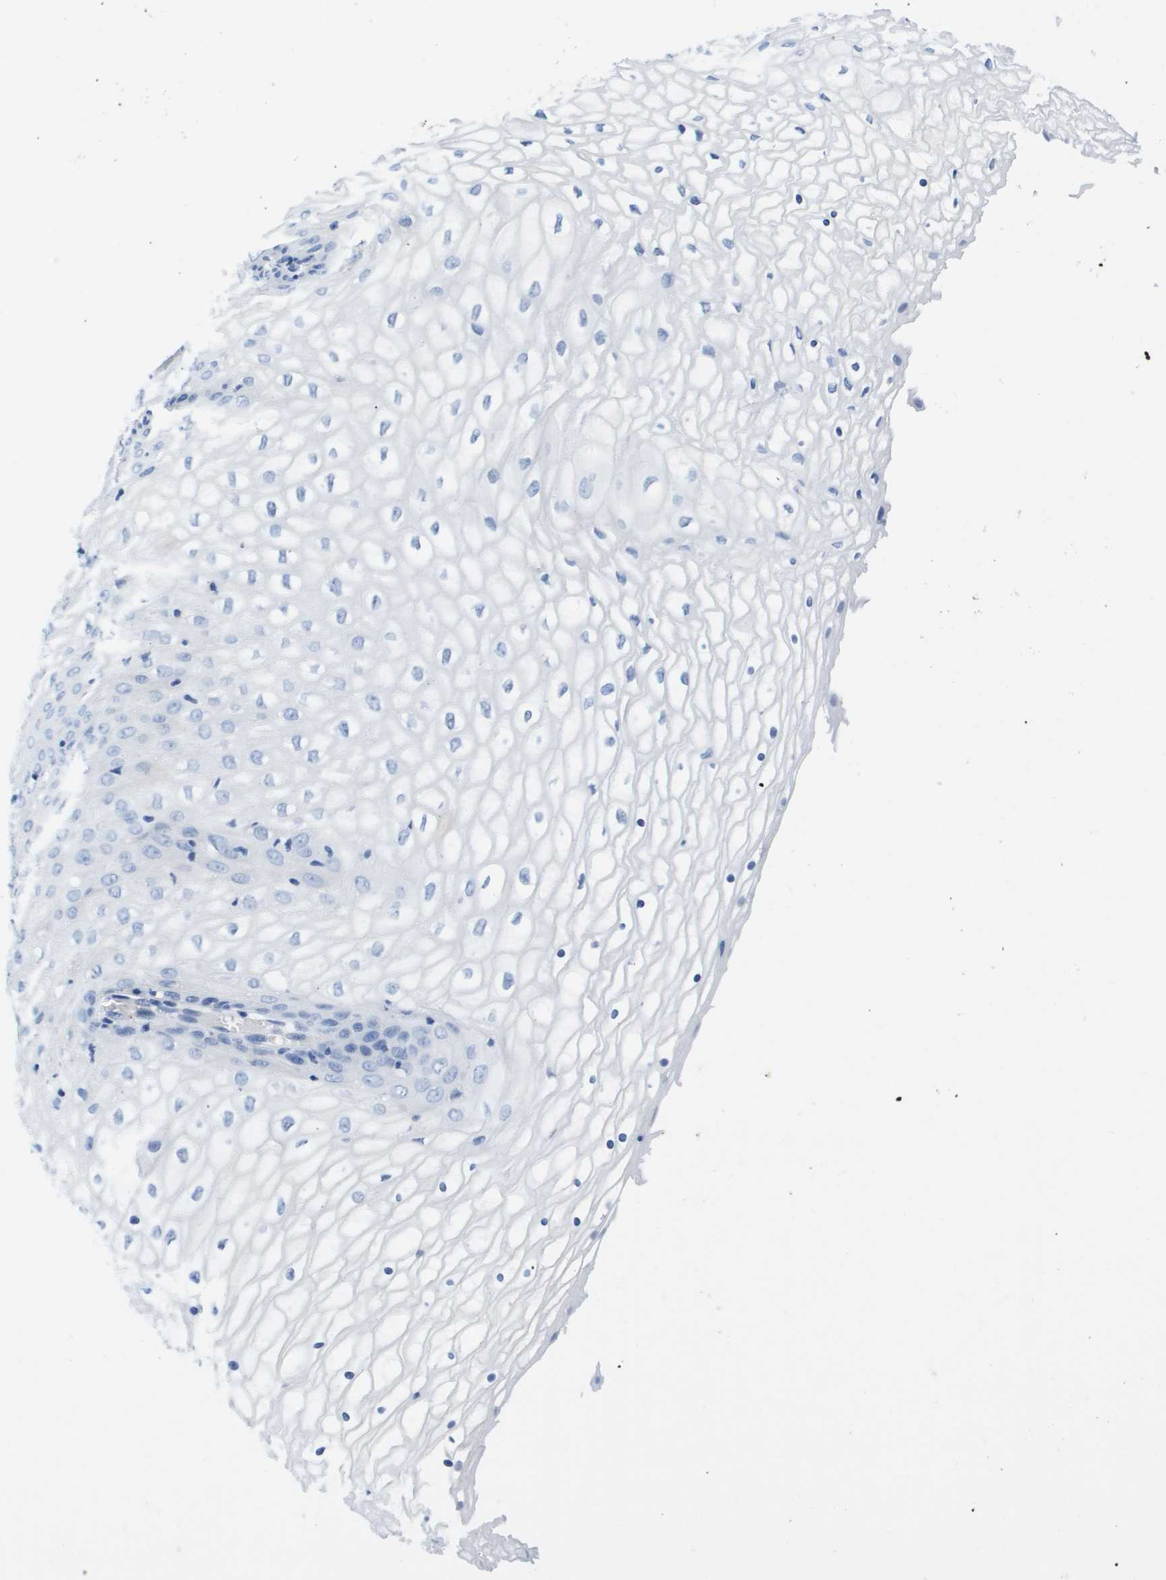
{"staining": {"intensity": "negative", "quantity": "none", "location": "none"}, "tissue": "vagina", "cell_type": "Squamous epithelial cells", "image_type": "normal", "snomed": [{"axis": "morphology", "description": "Normal tissue, NOS"}, {"axis": "topography", "description": "Vagina"}], "caption": "IHC of unremarkable human vagina shows no positivity in squamous epithelial cells.", "gene": "APOA1", "patient": {"sex": "female", "age": 34}}